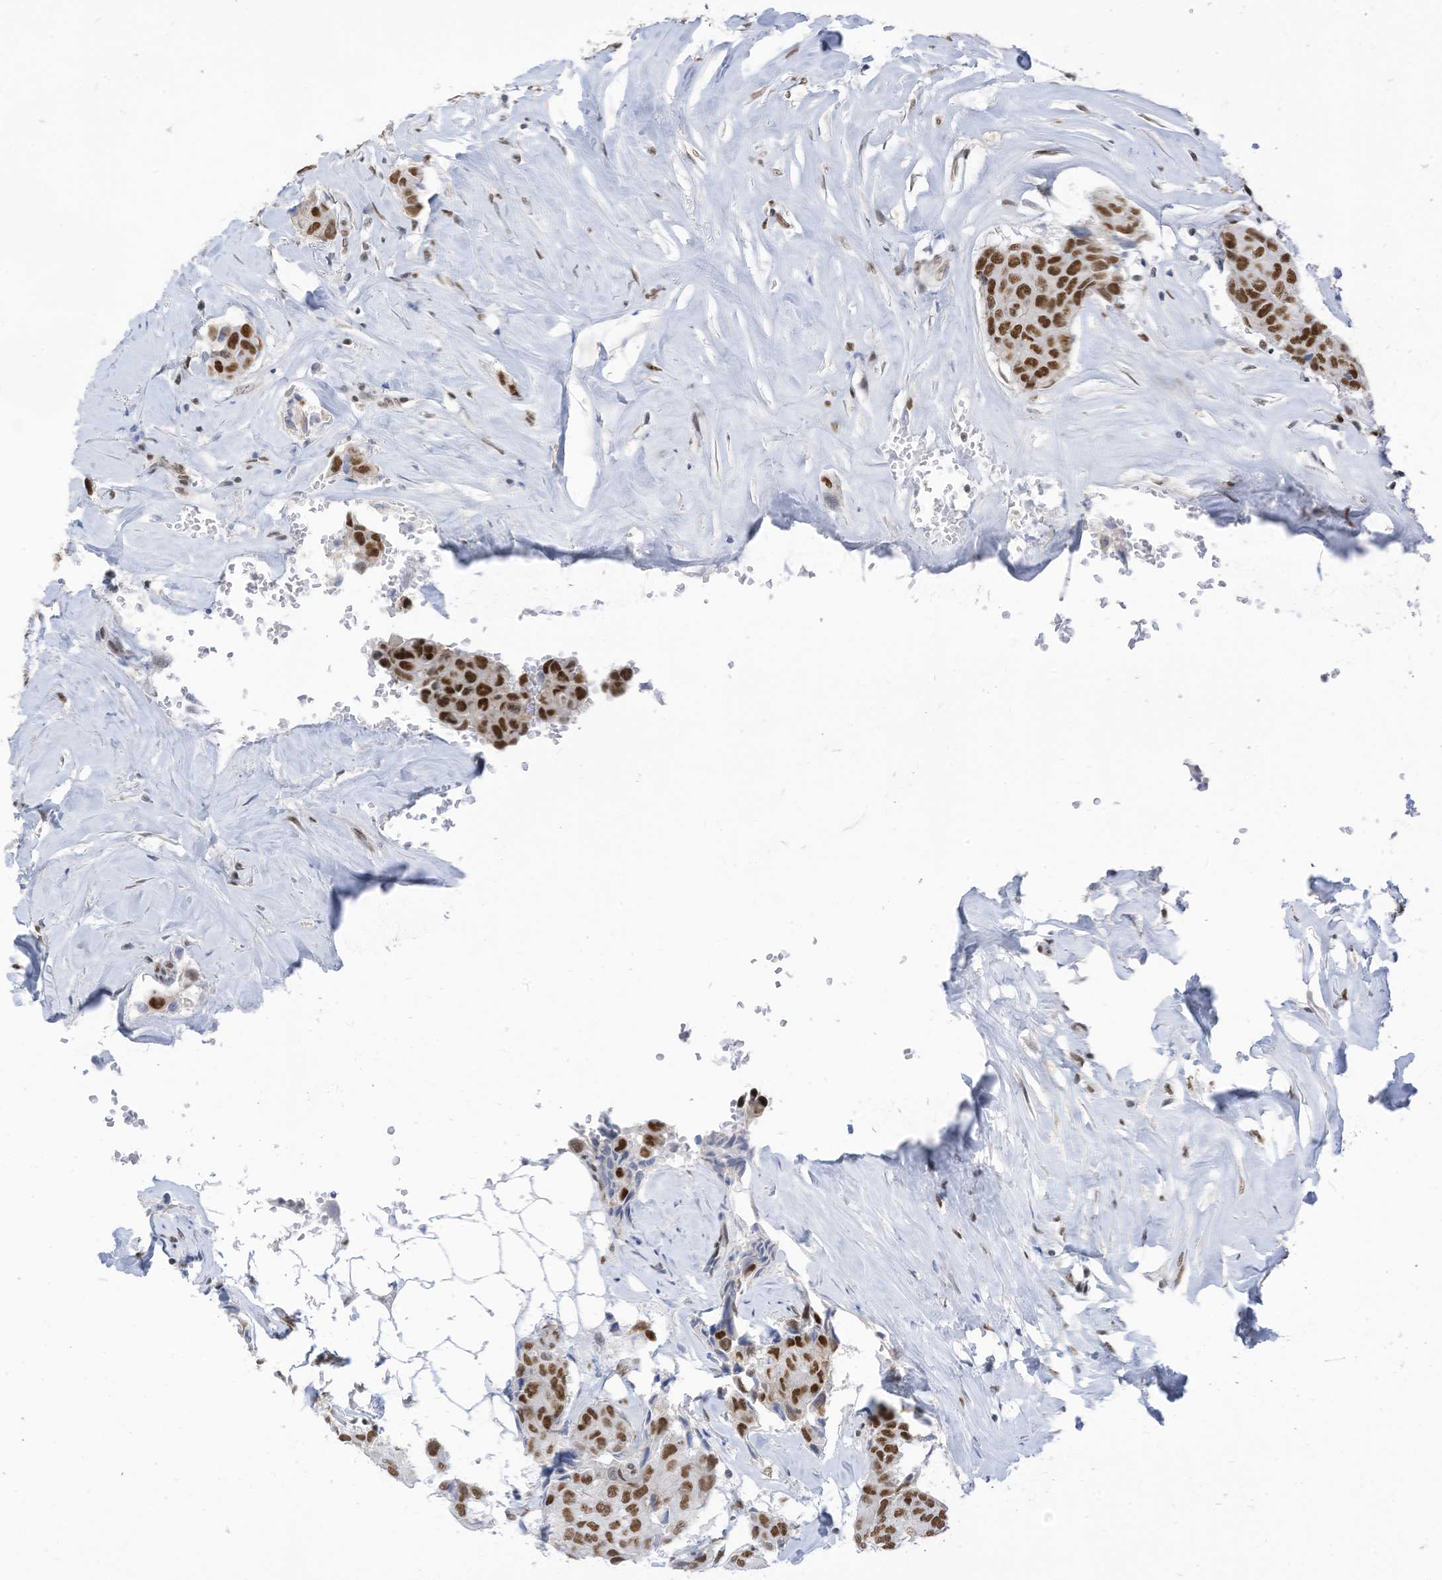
{"staining": {"intensity": "strong", "quantity": ">75%", "location": "nuclear"}, "tissue": "breast cancer", "cell_type": "Tumor cells", "image_type": "cancer", "snomed": [{"axis": "morphology", "description": "Duct carcinoma"}, {"axis": "topography", "description": "Breast"}], "caption": "This histopathology image reveals immunohistochemistry staining of breast cancer (invasive ductal carcinoma), with high strong nuclear staining in about >75% of tumor cells.", "gene": "KHSRP", "patient": {"sex": "female", "age": 80}}